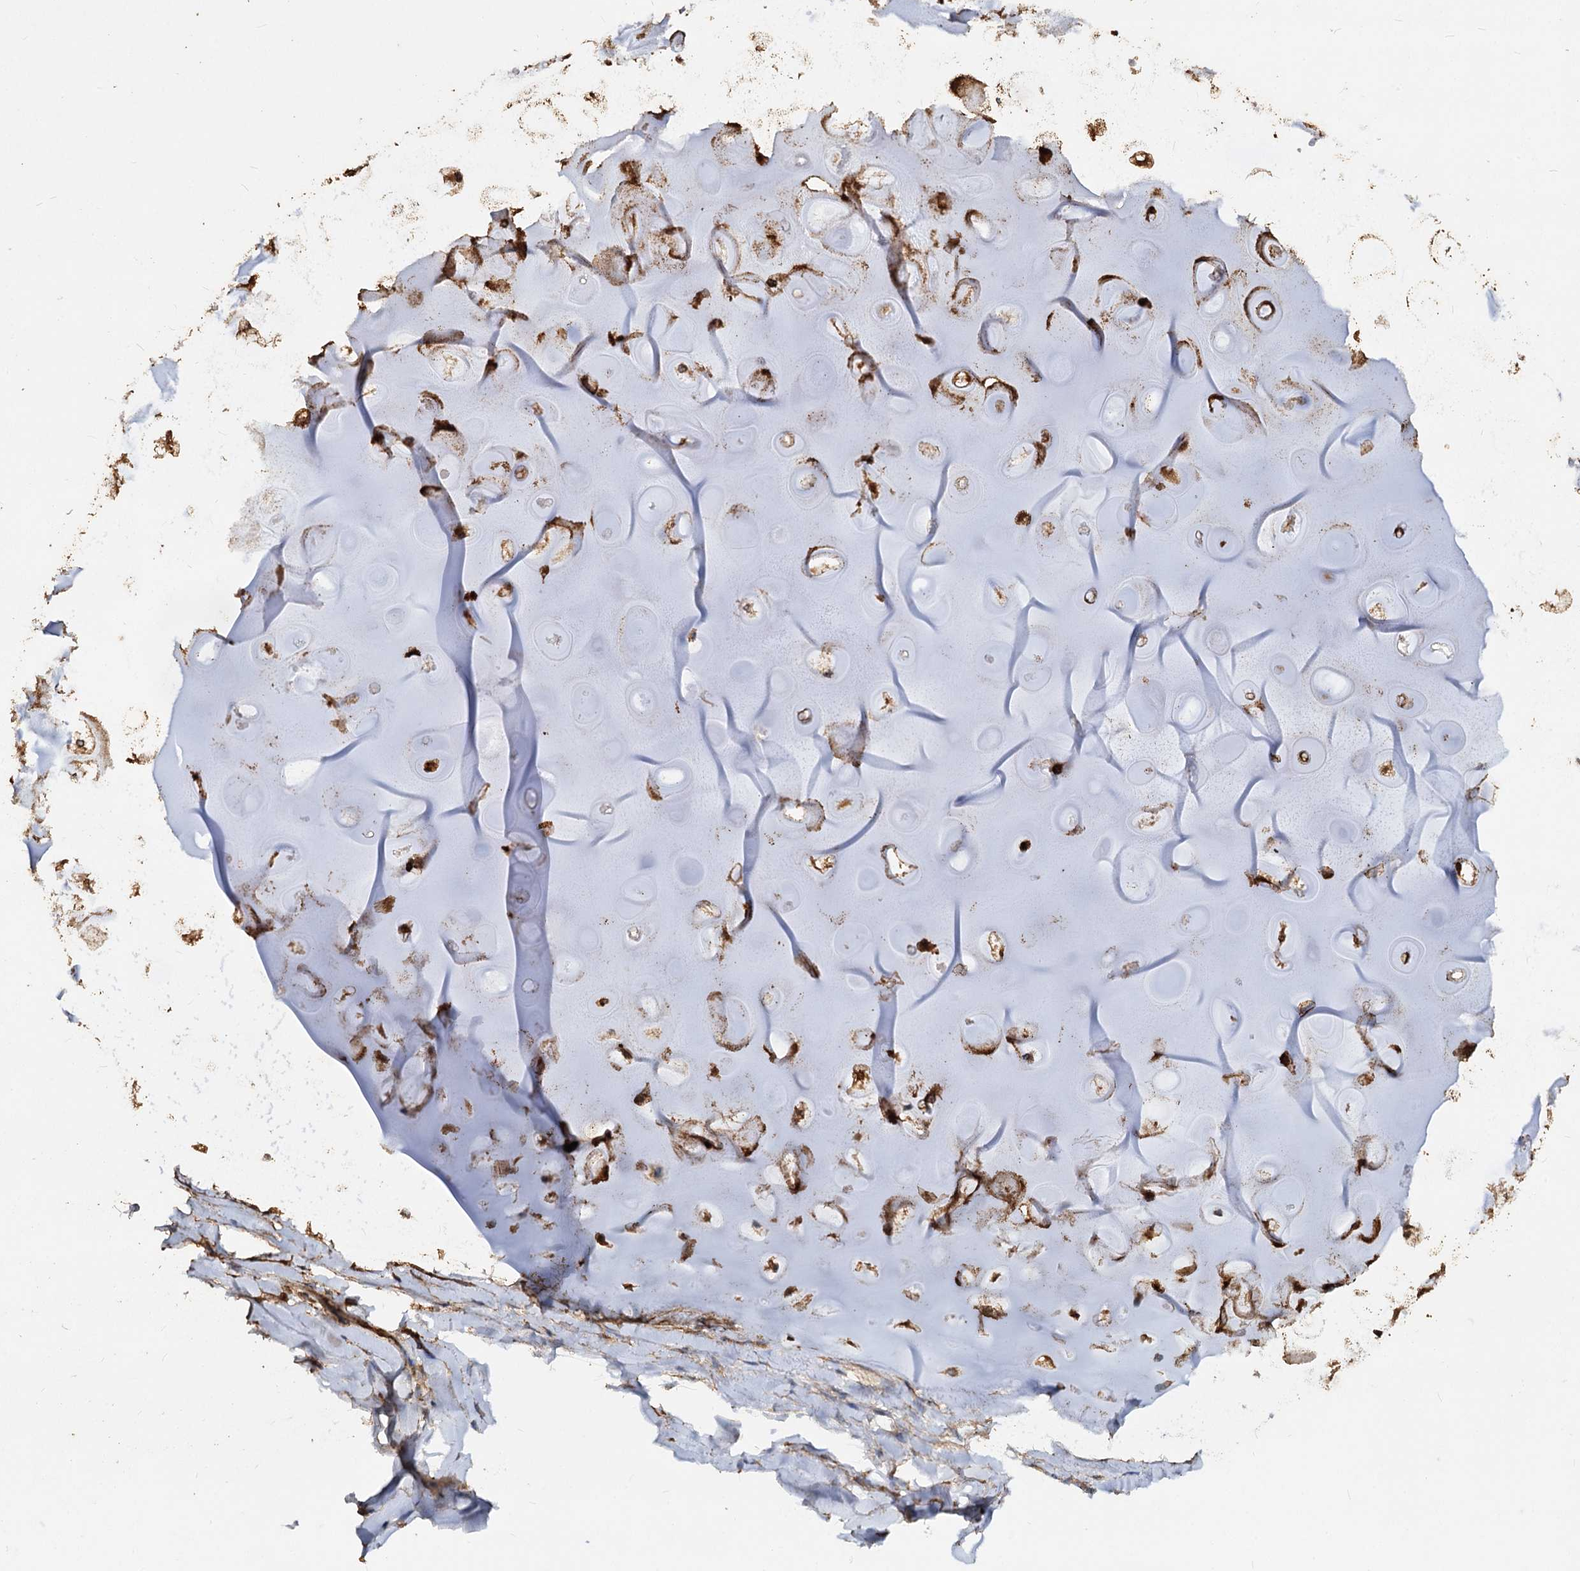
{"staining": {"intensity": "strong", "quantity": ">75%", "location": "cytoplasmic/membranous"}, "tissue": "adipose tissue", "cell_type": "Adipocytes", "image_type": "normal", "snomed": [{"axis": "morphology", "description": "Normal tissue, NOS"}, {"axis": "topography", "description": "Lymph node"}, {"axis": "topography", "description": "Cartilage tissue"}, {"axis": "topography", "description": "Bronchus"}], "caption": "Protein positivity by IHC shows strong cytoplasmic/membranous staining in approximately >75% of adipocytes in benign adipose tissue. (Stains: DAB in brown, nuclei in blue, Microscopy: brightfield microscopy at high magnification).", "gene": "NOTCH2NLA", "patient": {"sex": "male", "age": 63}}